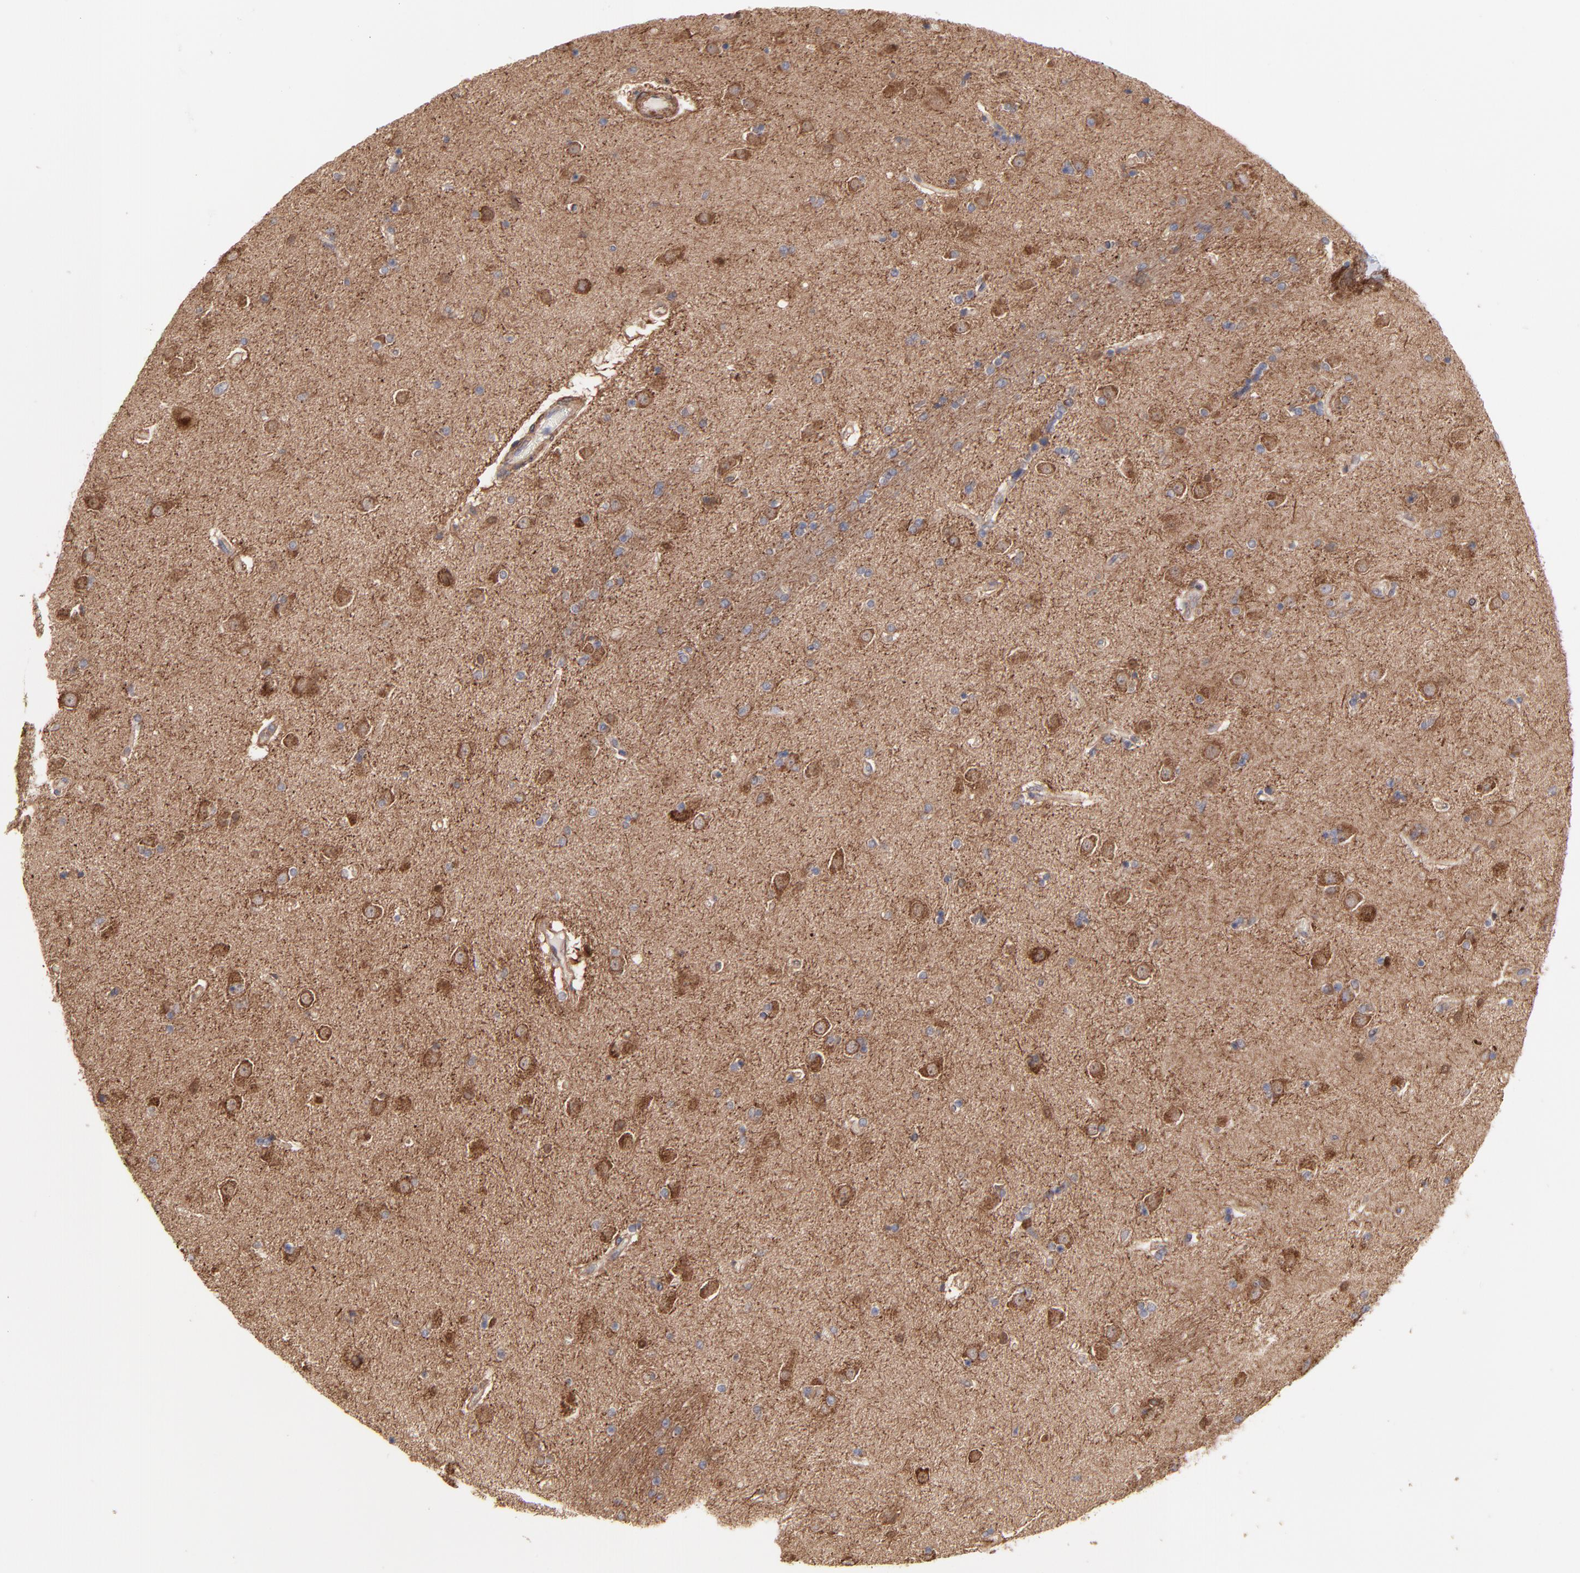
{"staining": {"intensity": "weak", "quantity": "25%-75%", "location": "cytoplasmic/membranous"}, "tissue": "caudate", "cell_type": "Glial cells", "image_type": "normal", "snomed": [{"axis": "morphology", "description": "Normal tissue, NOS"}, {"axis": "topography", "description": "Lateral ventricle wall"}], "caption": "A brown stain highlights weak cytoplasmic/membranous staining of a protein in glial cells of benign human caudate.", "gene": "PFKM", "patient": {"sex": "female", "age": 54}}